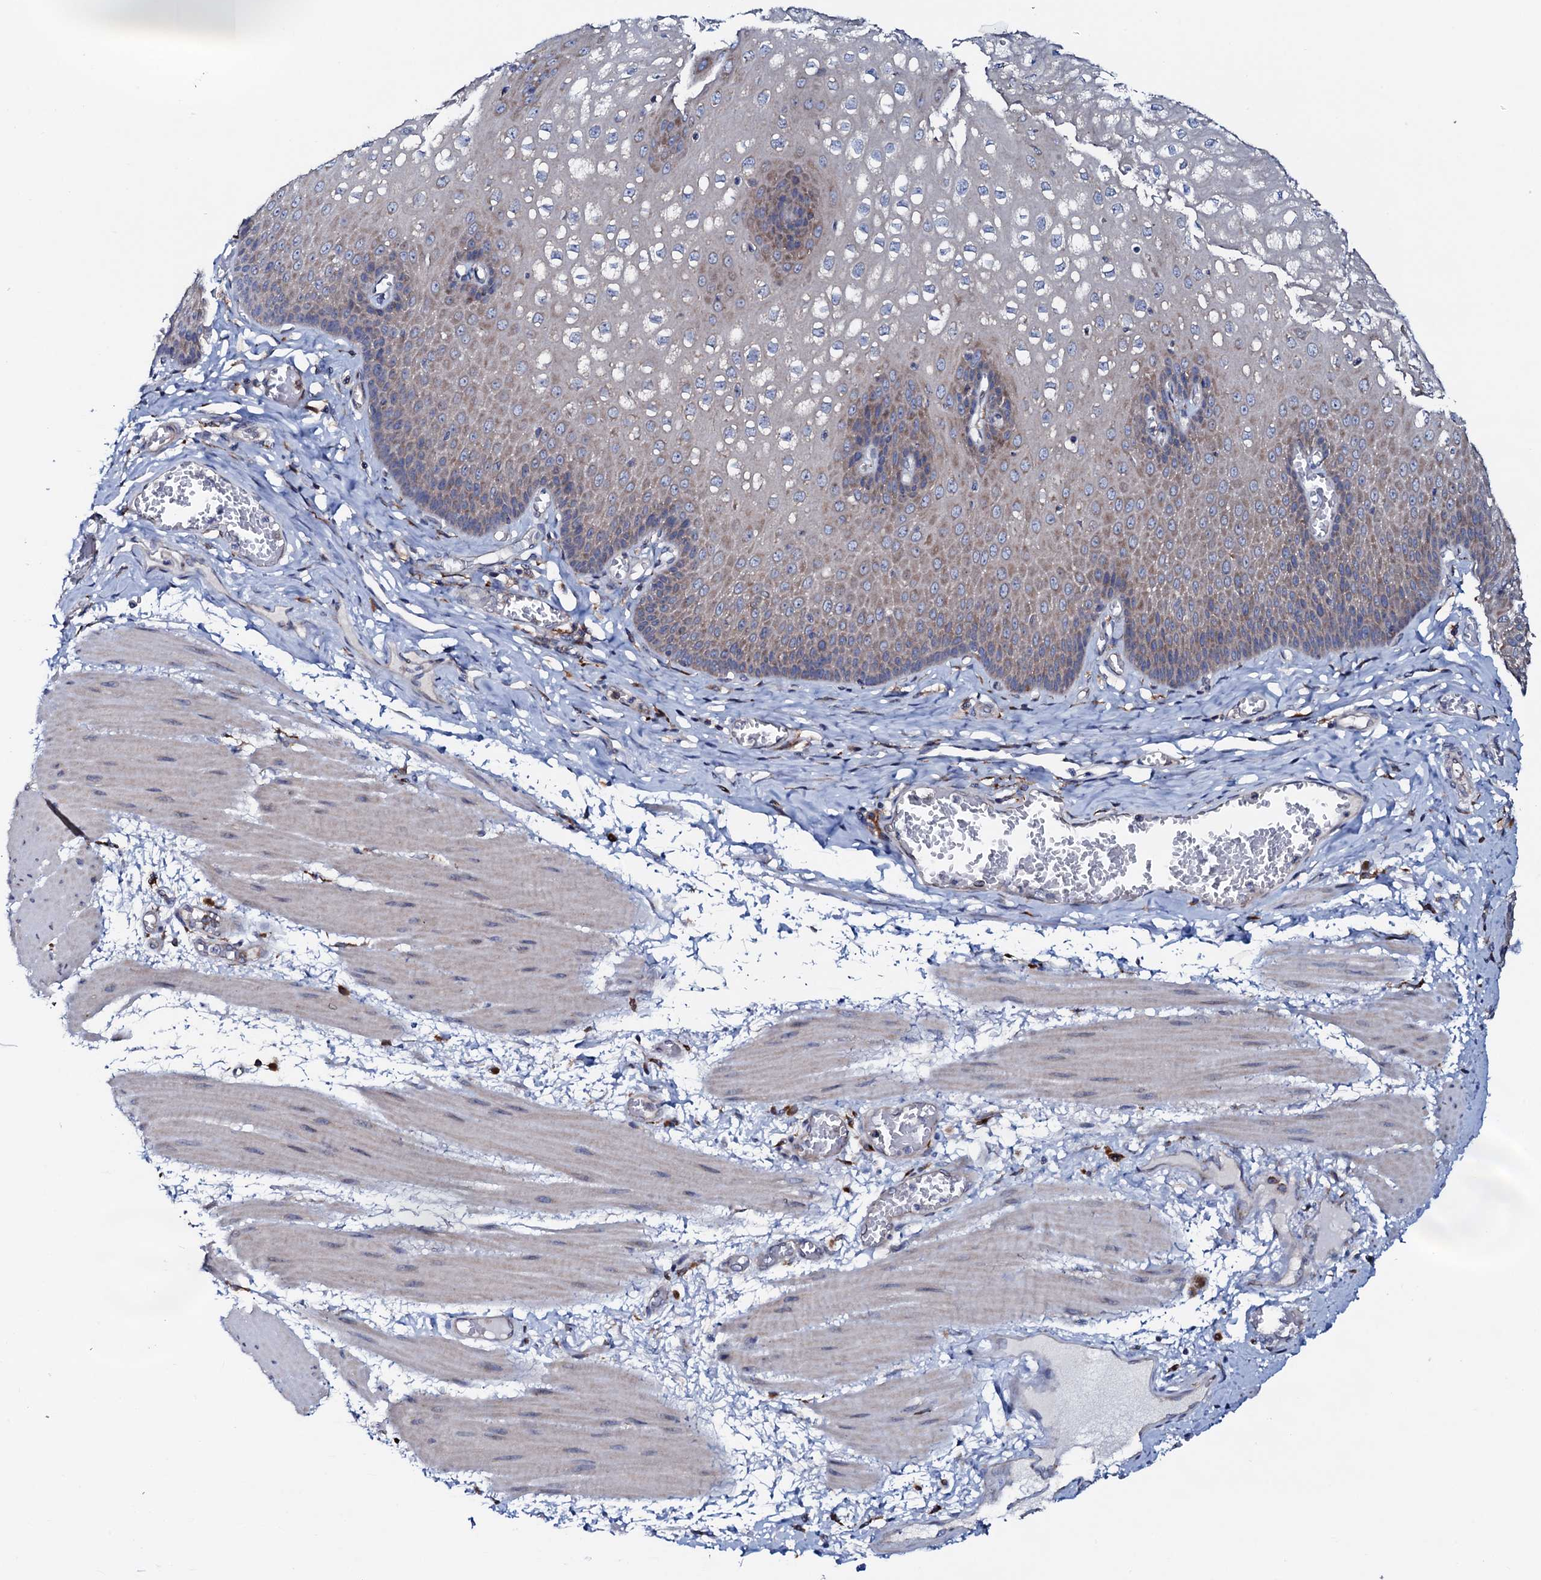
{"staining": {"intensity": "weak", "quantity": ">75%", "location": "cytoplasmic/membranous"}, "tissue": "esophagus", "cell_type": "Squamous epithelial cells", "image_type": "normal", "snomed": [{"axis": "morphology", "description": "Normal tissue, NOS"}, {"axis": "topography", "description": "Esophagus"}], "caption": "Immunohistochemical staining of unremarkable esophagus demonstrates >75% levels of weak cytoplasmic/membranous protein positivity in about >75% of squamous epithelial cells.", "gene": "P2RX4", "patient": {"sex": "male", "age": 60}}